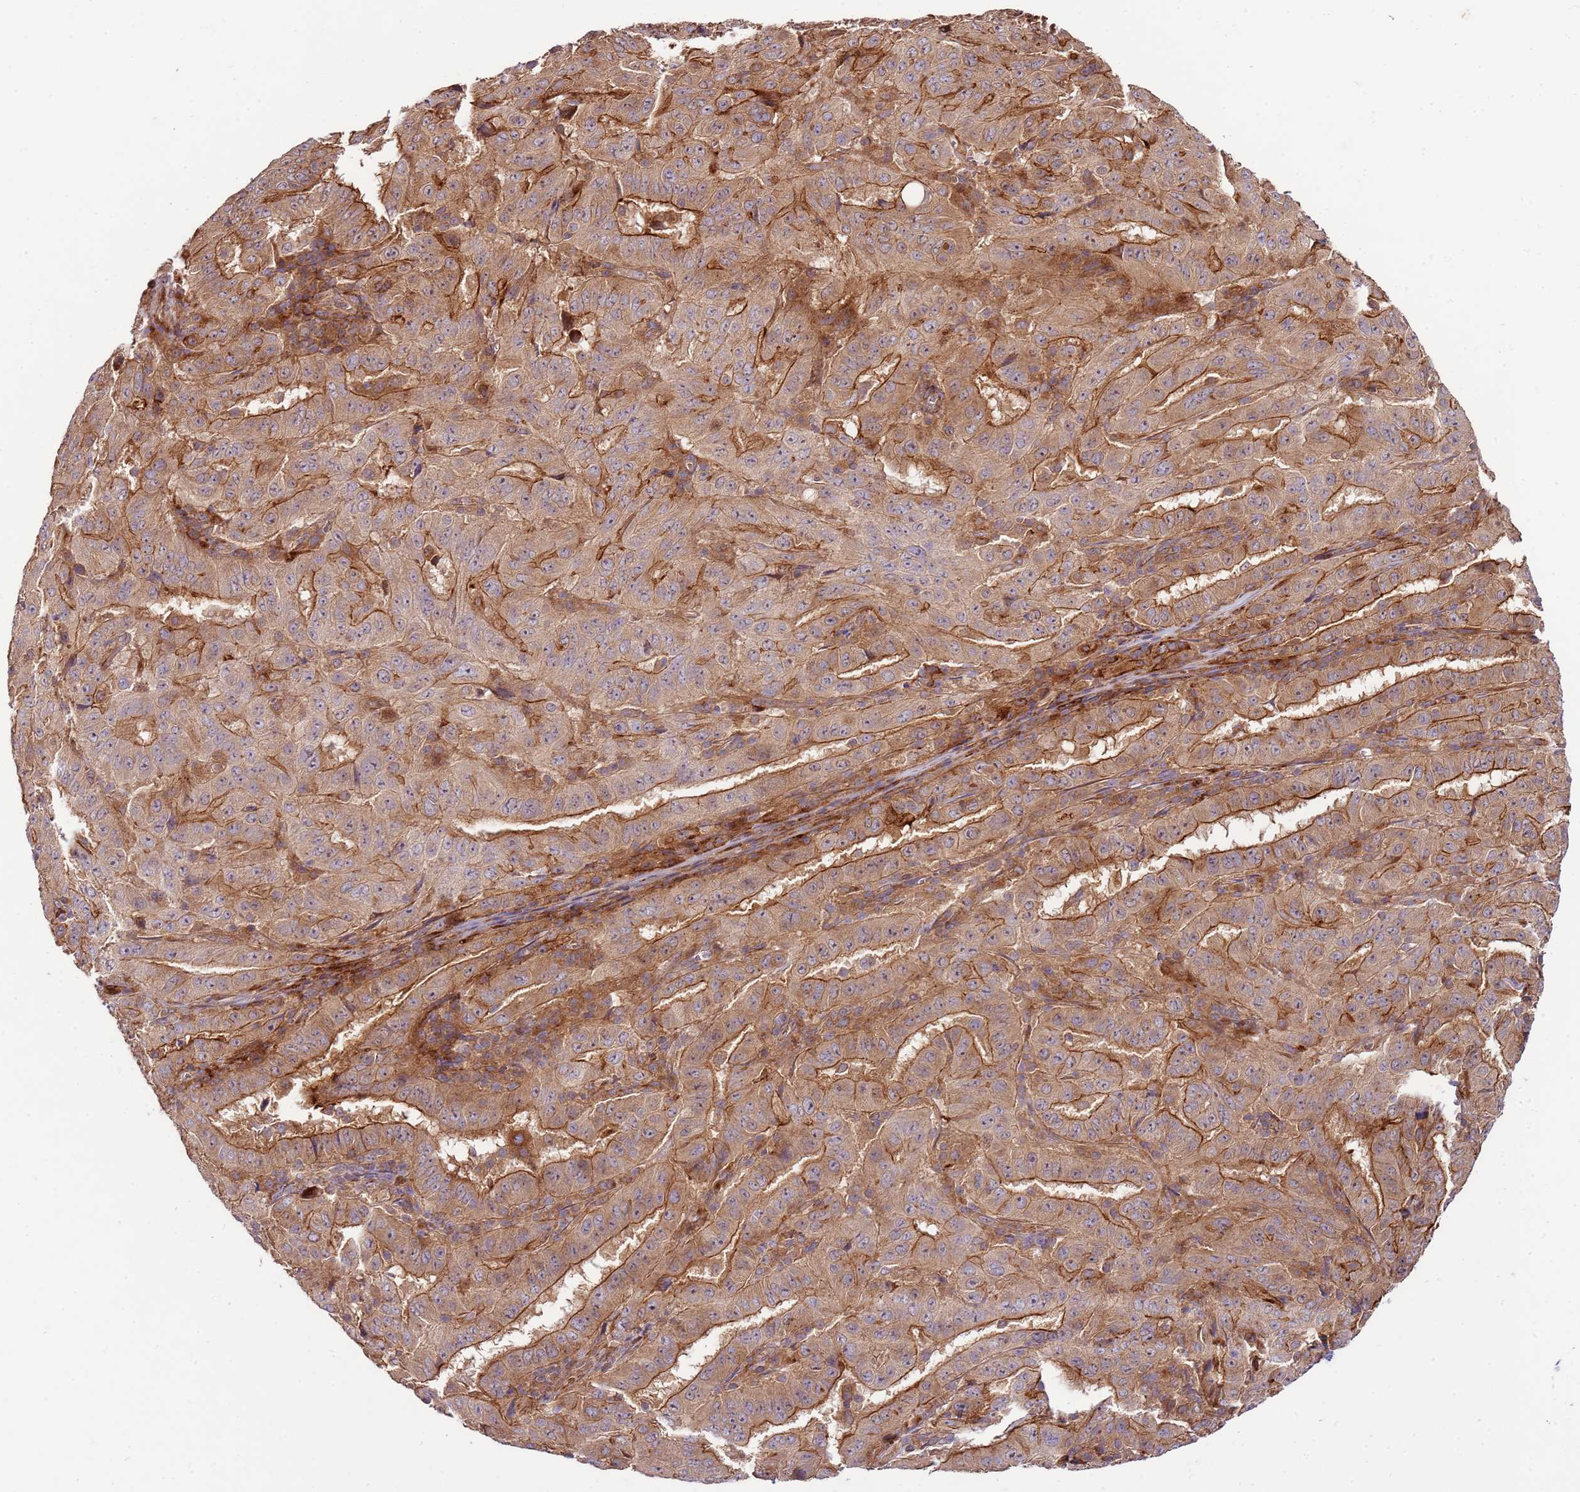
{"staining": {"intensity": "moderate", "quantity": ">75%", "location": "cytoplasmic/membranous"}, "tissue": "pancreatic cancer", "cell_type": "Tumor cells", "image_type": "cancer", "snomed": [{"axis": "morphology", "description": "Adenocarcinoma, NOS"}, {"axis": "topography", "description": "Pancreas"}], "caption": "Pancreatic adenocarcinoma stained with DAB immunohistochemistry (IHC) demonstrates medium levels of moderate cytoplasmic/membranous staining in about >75% of tumor cells.", "gene": "ZNF624", "patient": {"sex": "male", "age": 63}}